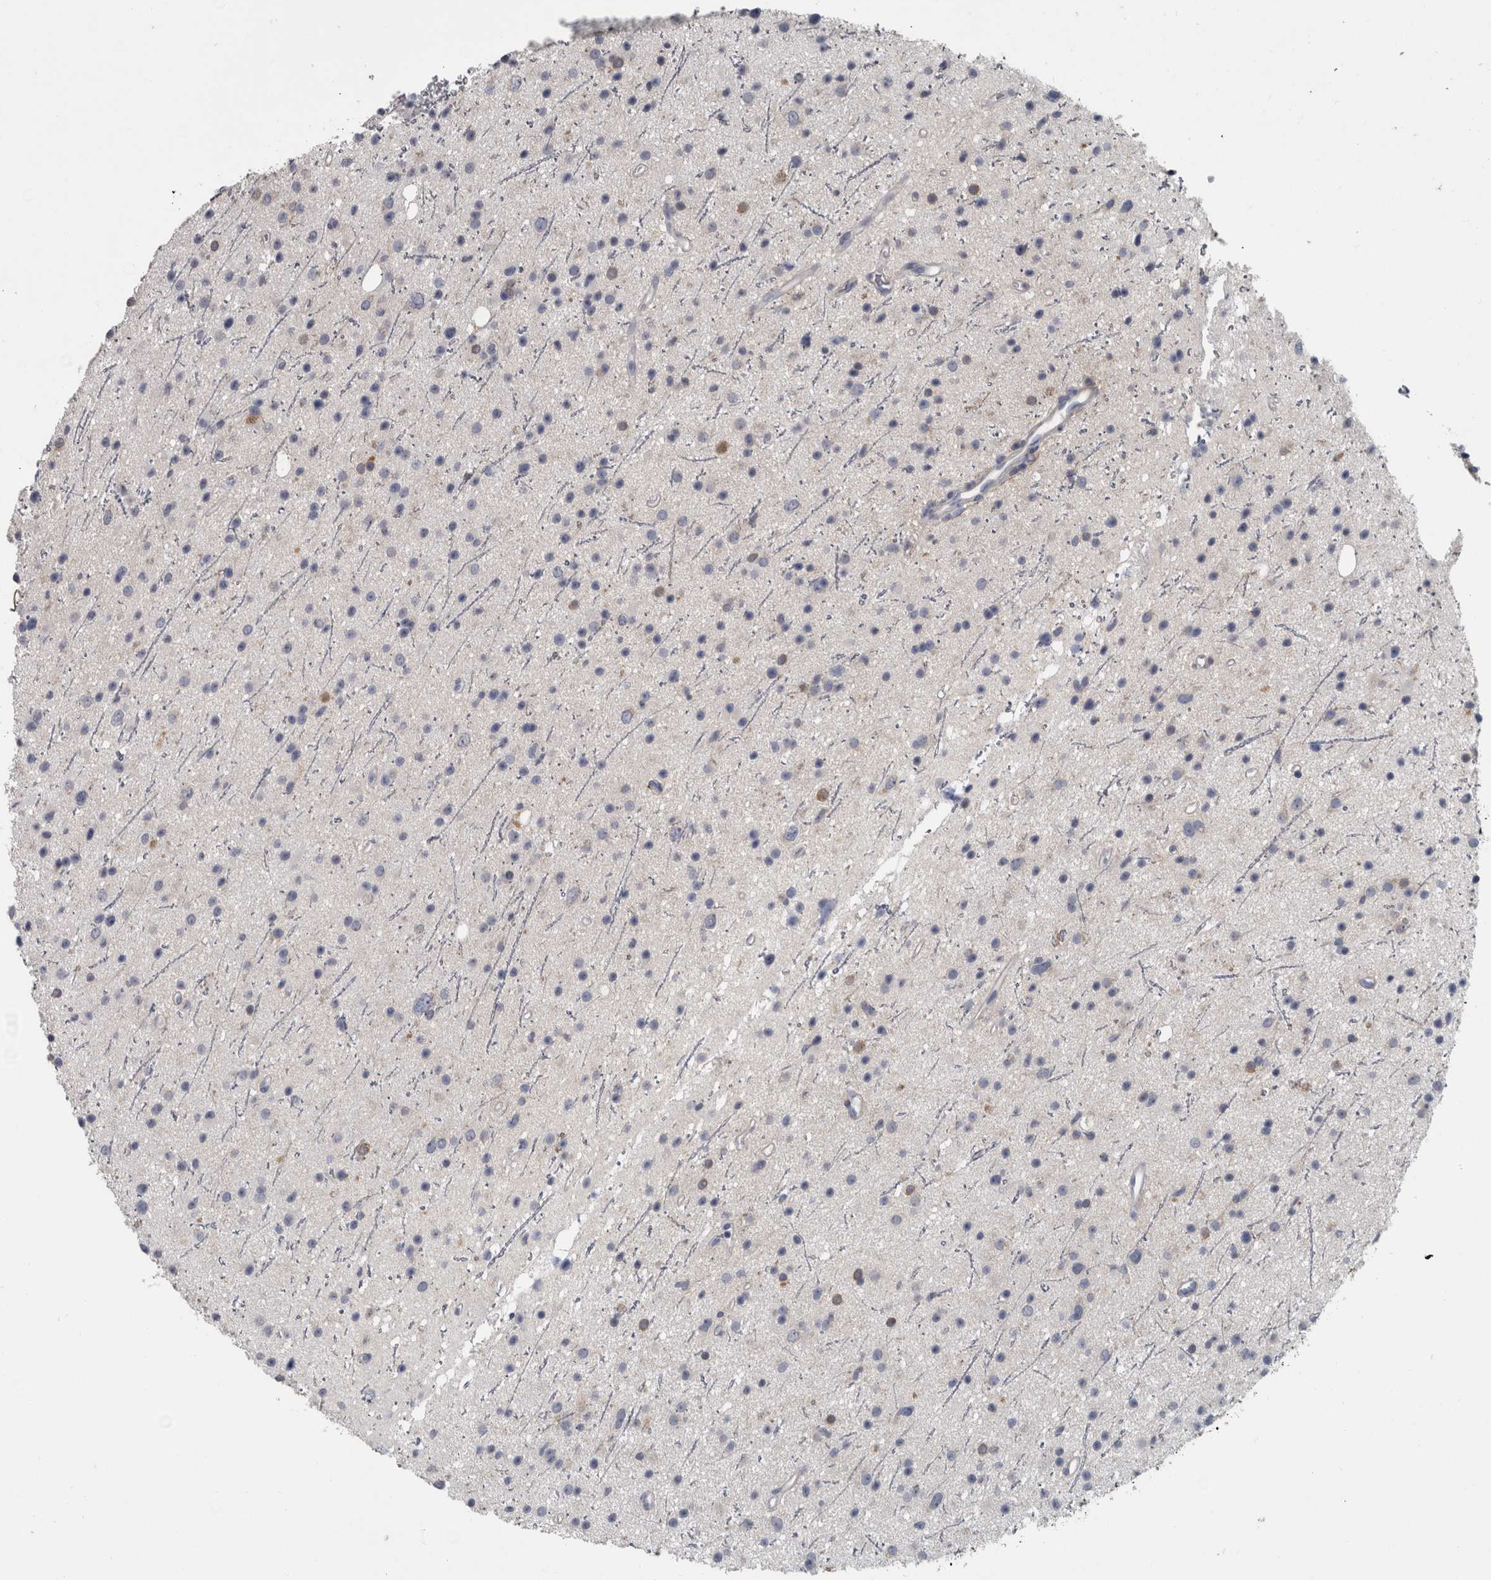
{"staining": {"intensity": "negative", "quantity": "none", "location": "none"}, "tissue": "glioma", "cell_type": "Tumor cells", "image_type": "cancer", "snomed": [{"axis": "morphology", "description": "Glioma, malignant, Low grade"}, {"axis": "topography", "description": "Cerebral cortex"}], "caption": "Protein analysis of malignant low-grade glioma exhibits no significant expression in tumor cells.", "gene": "EFEMP2", "patient": {"sex": "female", "age": 39}}